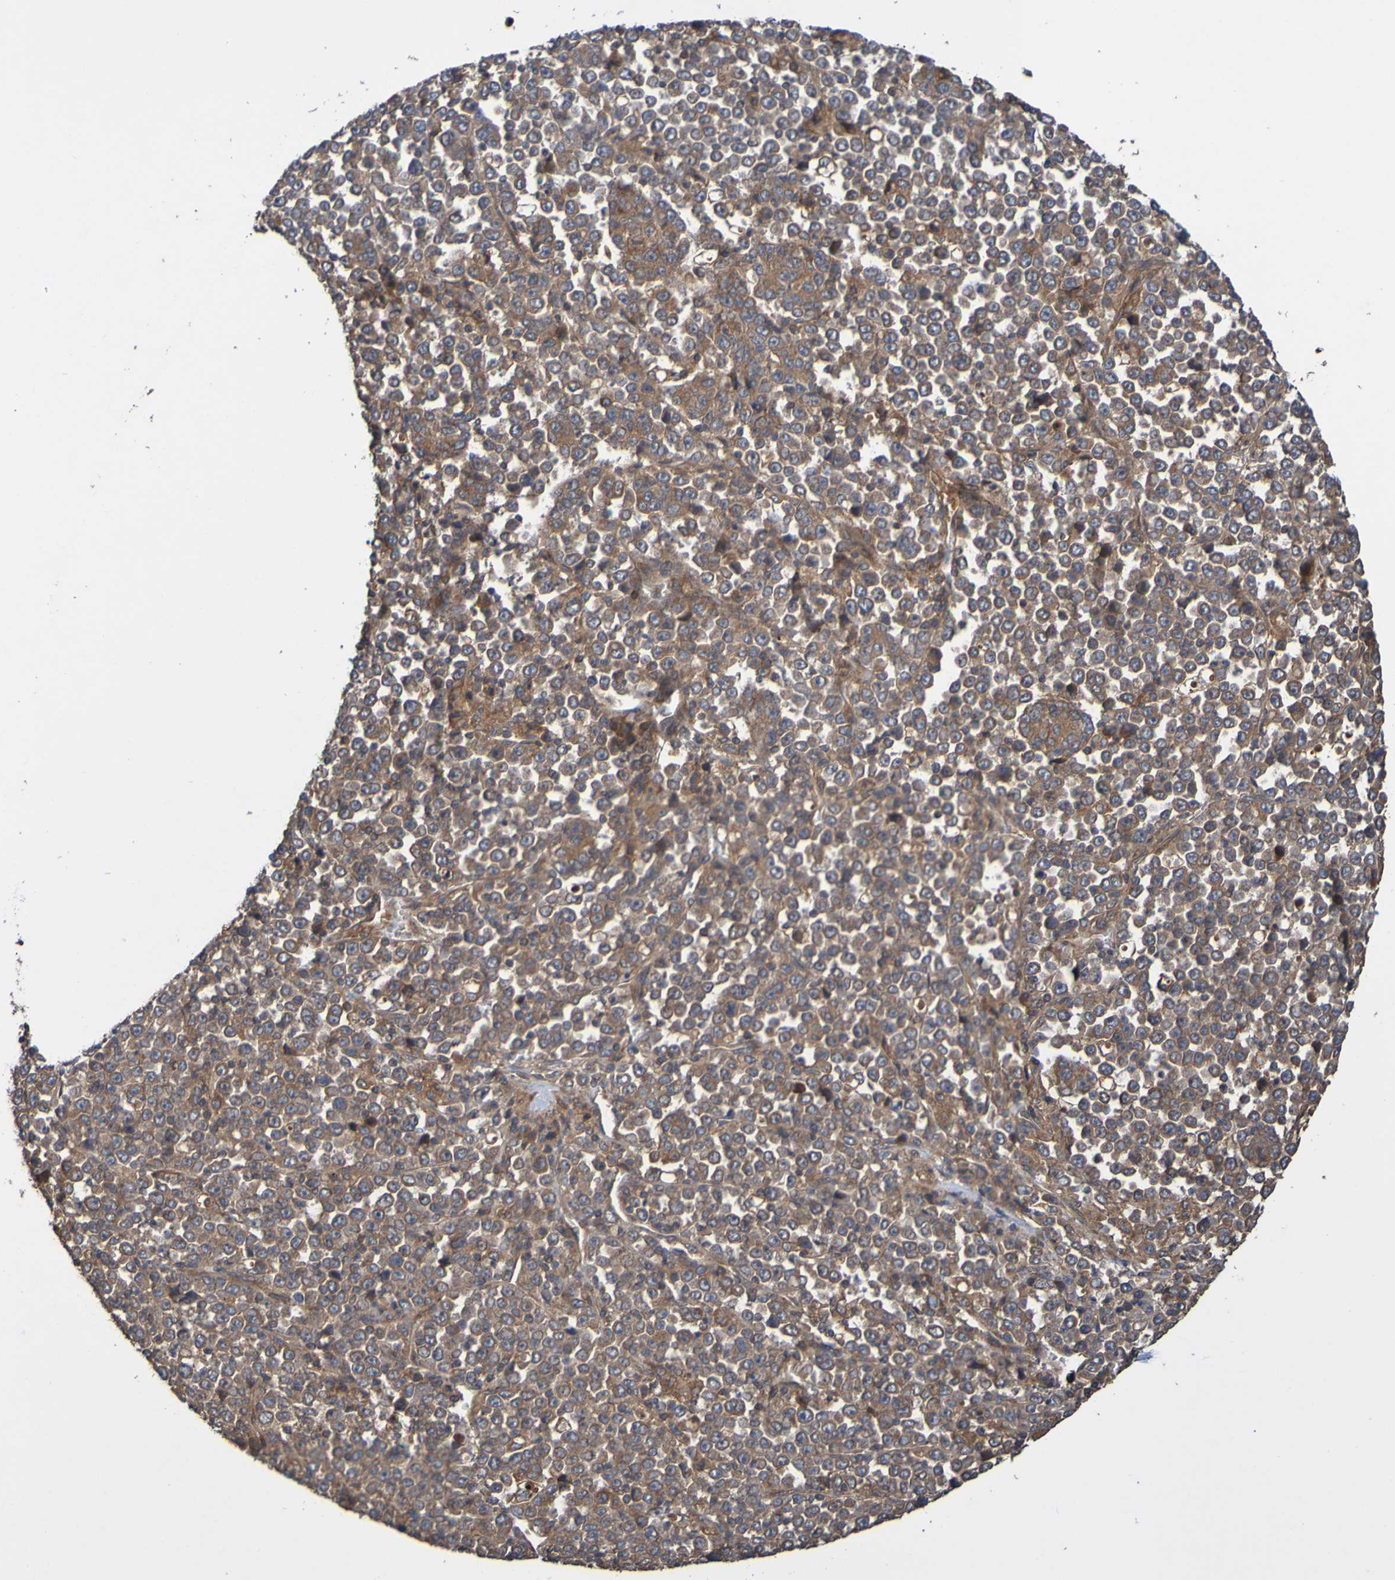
{"staining": {"intensity": "weak", "quantity": ">75%", "location": "cytoplasmic/membranous"}, "tissue": "stomach cancer", "cell_type": "Tumor cells", "image_type": "cancer", "snomed": [{"axis": "morphology", "description": "Normal tissue, NOS"}, {"axis": "morphology", "description": "Adenocarcinoma, NOS"}, {"axis": "topography", "description": "Stomach, upper"}, {"axis": "topography", "description": "Stomach"}], "caption": "Protein staining displays weak cytoplasmic/membranous expression in about >75% of tumor cells in stomach cancer (adenocarcinoma).", "gene": "UCN", "patient": {"sex": "male", "age": 59}}